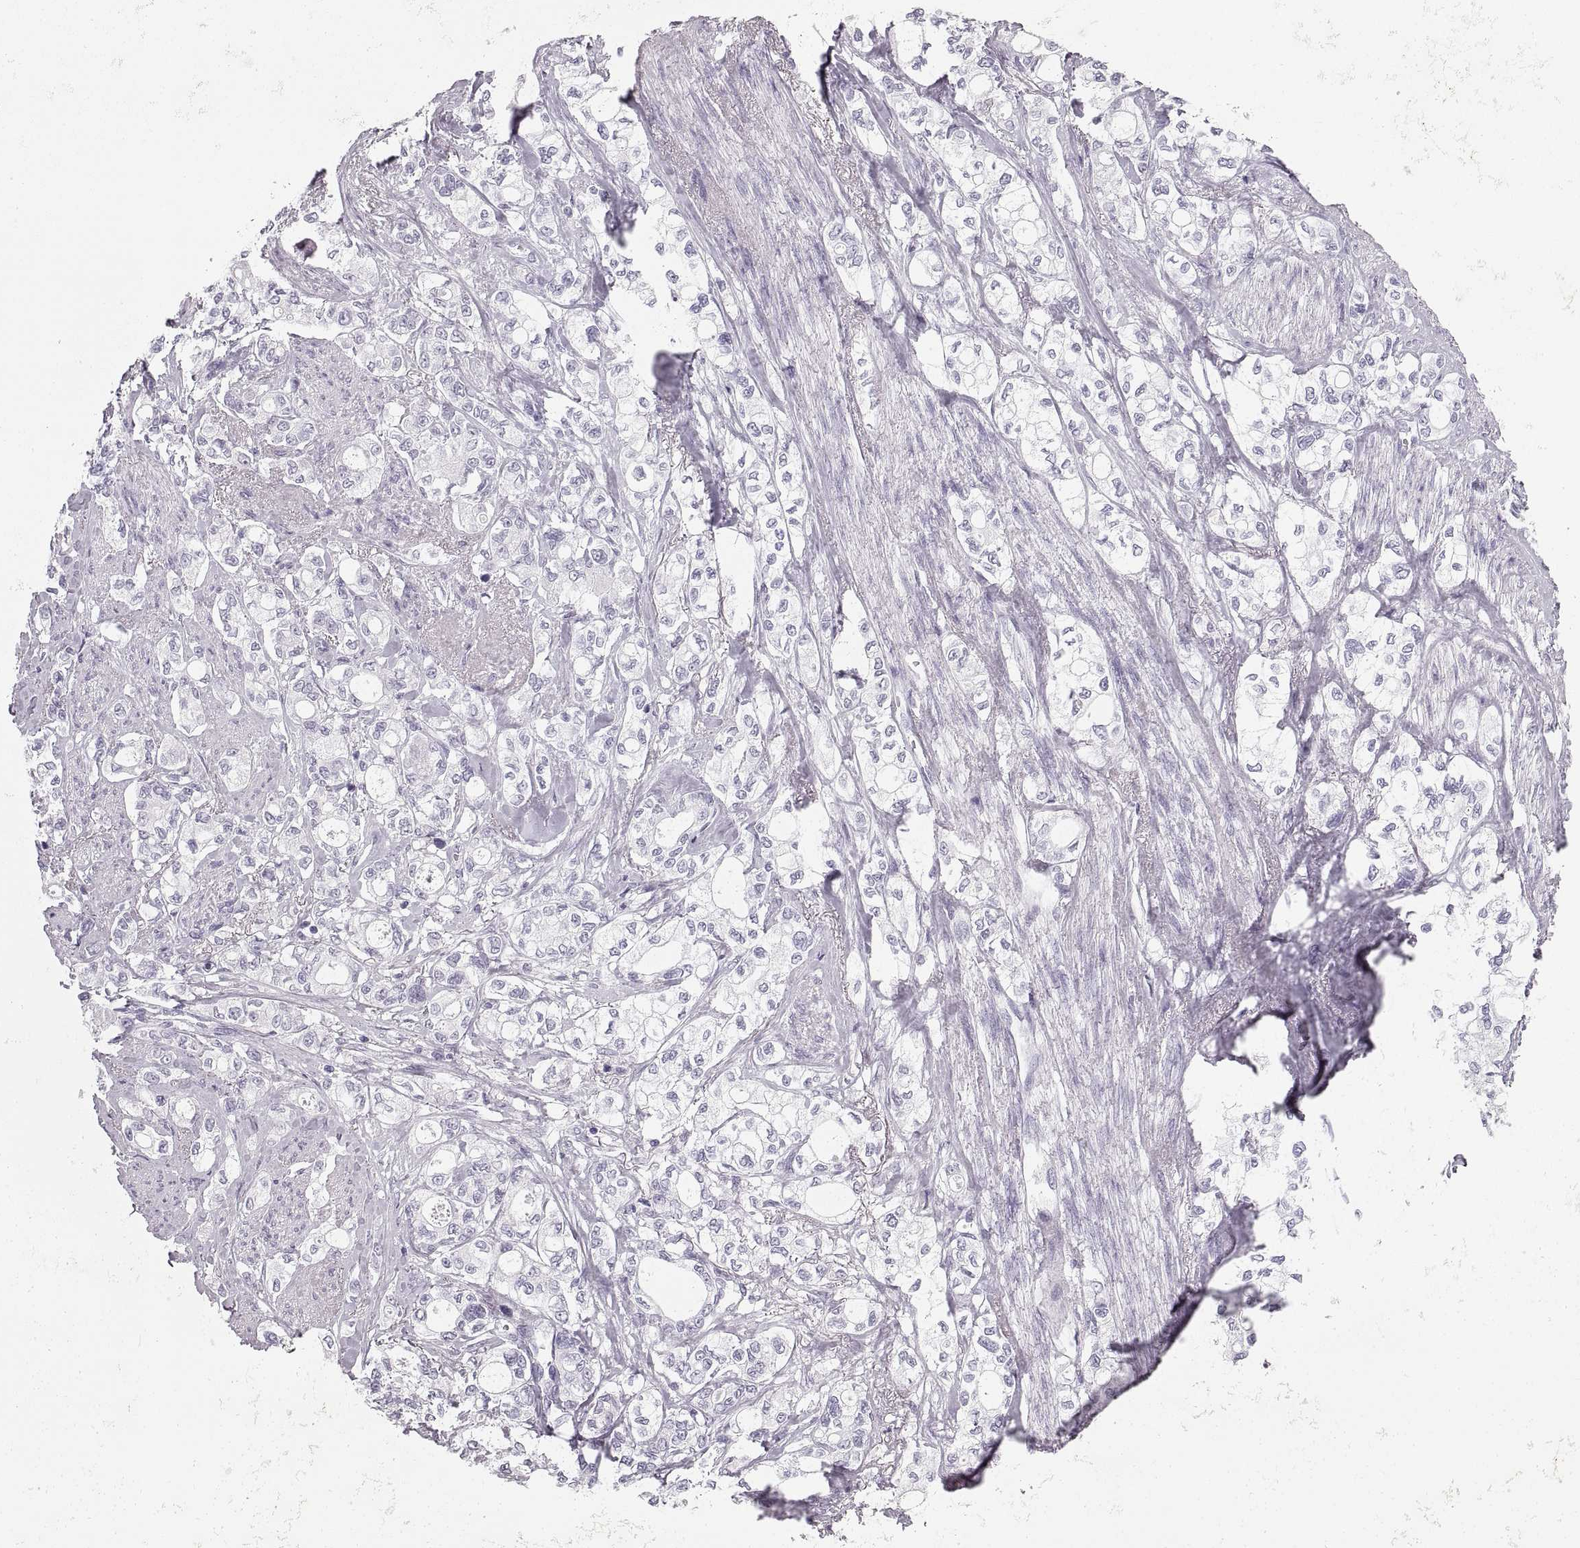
{"staining": {"intensity": "negative", "quantity": "none", "location": "none"}, "tissue": "stomach cancer", "cell_type": "Tumor cells", "image_type": "cancer", "snomed": [{"axis": "morphology", "description": "Adenocarcinoma, NOS"}, {"axis": "topography", "description": "Stomach"}], "caption": "Tumor cells show no significant protein positivity in stomach adenocarcinoma.", "gene": "MILR1", "patient": {"sex": "male", "age": 63}}